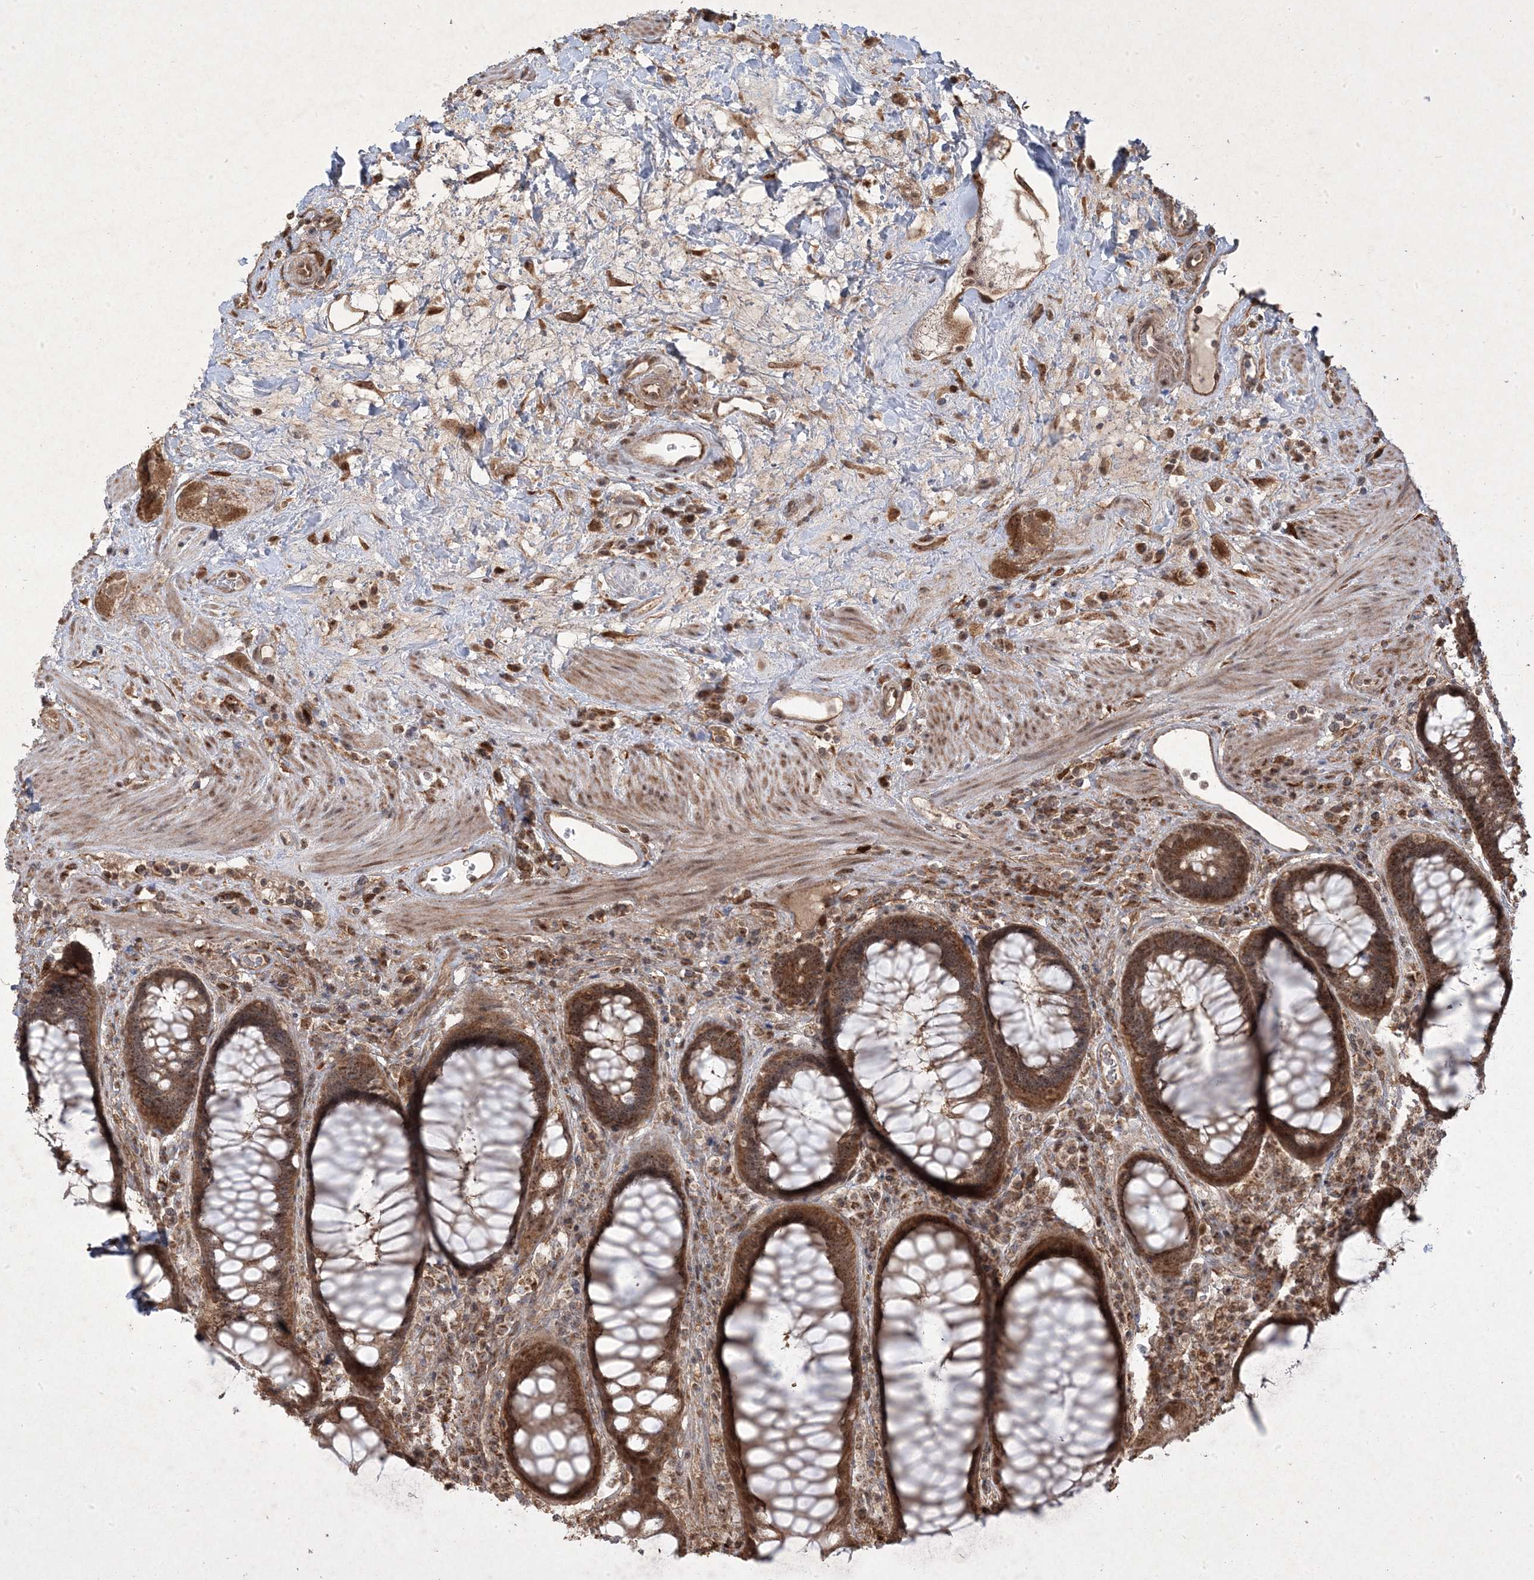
{"staining": {"intensity": "strong", "quantity": ">75%", "location": "cytoplasmic/membranous,nuclear"}, "tissue": "rectum", "cell_type": "Glandular cells", "image_type": "normal", "snomed": [{"axis": "morphology", "description": "Normal tissue, NOS"}, {"axis": "topography", "description": "Rectum"}], "caption": "Rectum stained with DAB (3,3'-diaminobenzidine) IHC shows high levels of strong cytoplasmic/membranous,nuclear staining in approximately >75% of glandular cells.", "gene": "PLEKHM2", "patient": {"sex": "male", "age": 64}}